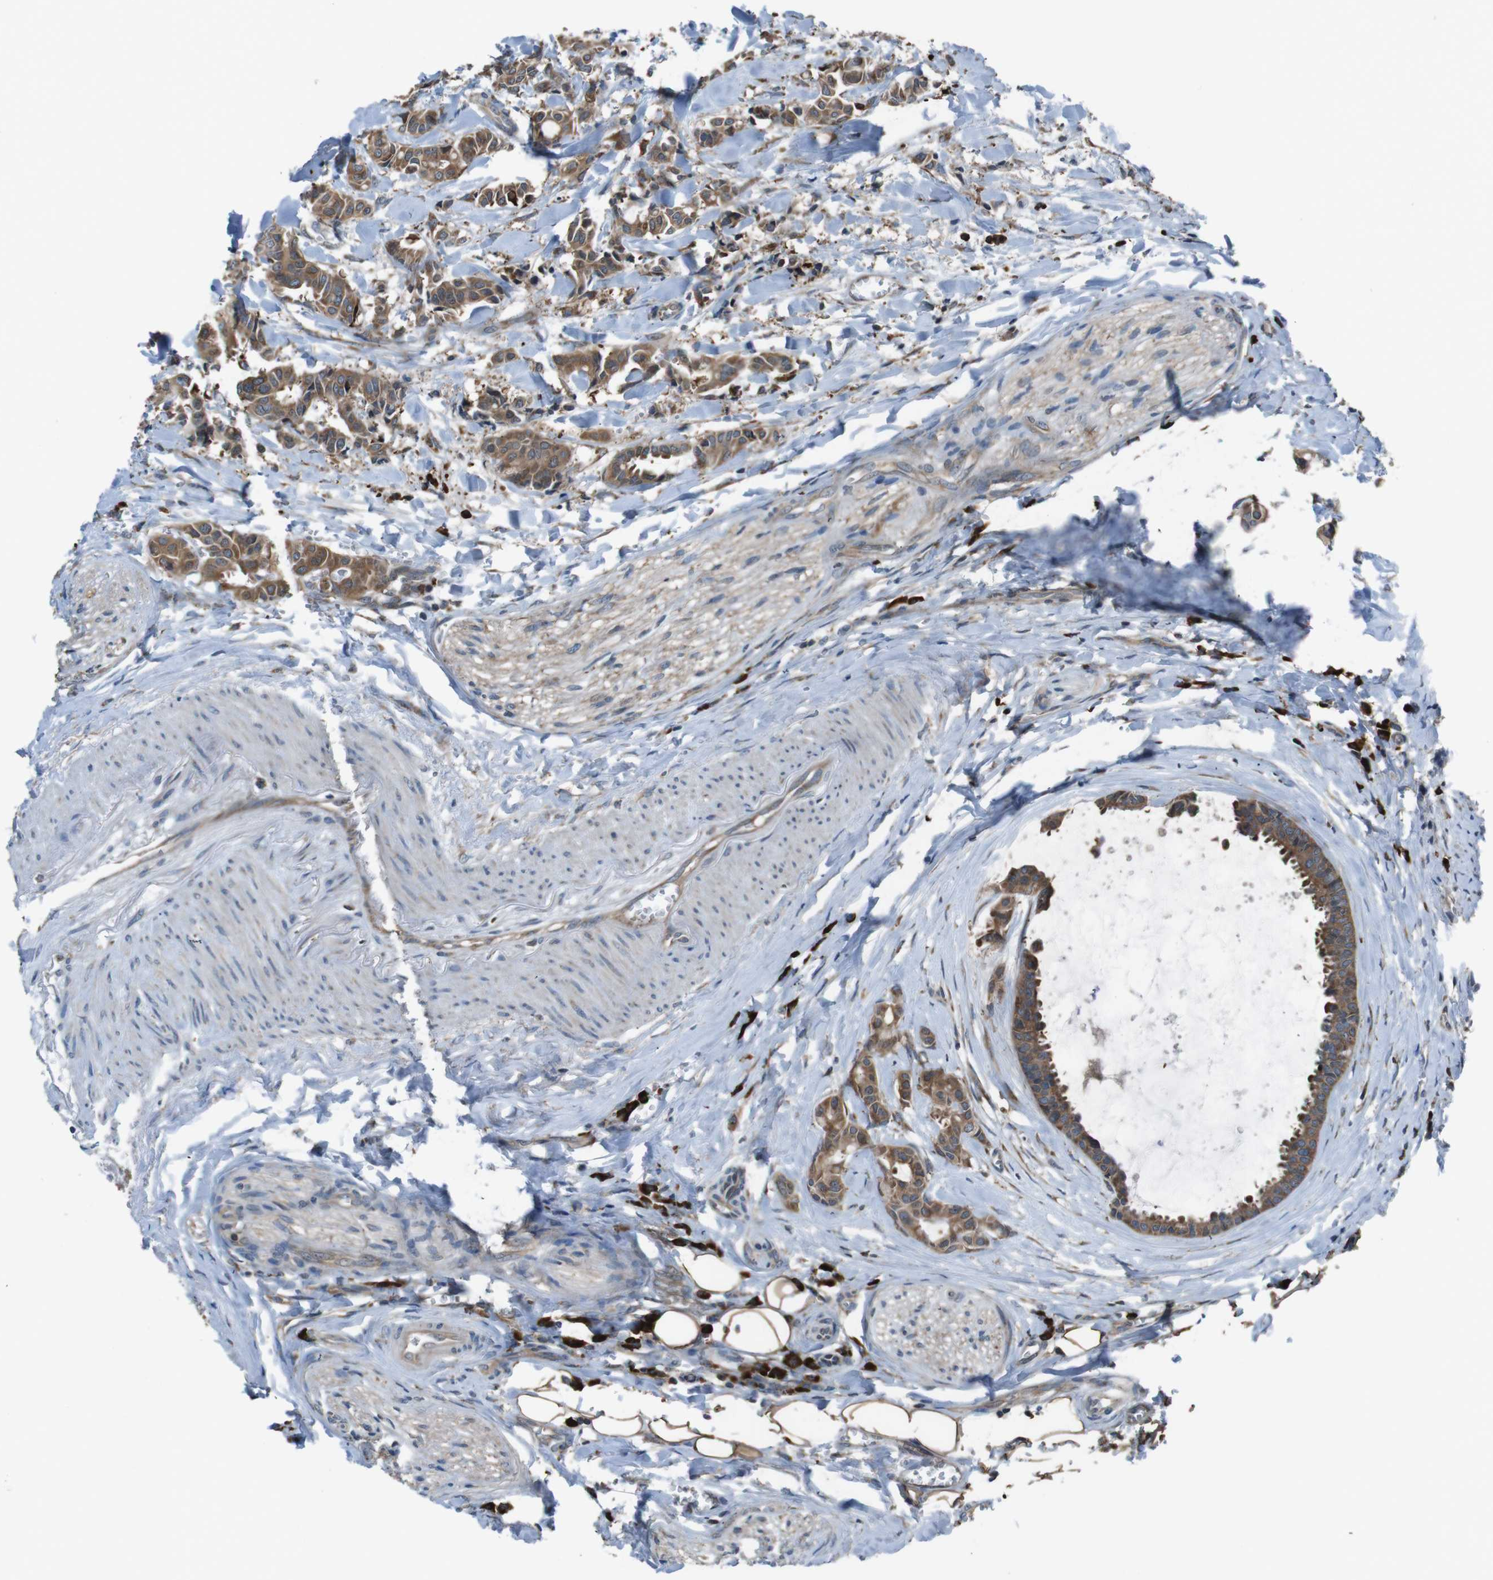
{"staining": {"intensity": "moderate", "quantity": ">75%", "location": "cytoplasmic/membranous"}, "tissue": "head and neck cancer", "cell_type": "Tumor cells", "image_type": "cancer", "snomed": [{"axis": "morphology", "description": "Adenocarcinoma, NOS"}, {"axis": "topography", "description": "Salivary gland"}, {"axis": "topography", "description": "Head-Neck"}], "caption": "Head and neck cancer (adenocarcinoma) stained with a protein marker demonstrates moderate staining in tumor cells.", "gene": "SSR3", "patient": {"sex": "female", "age": 59}}